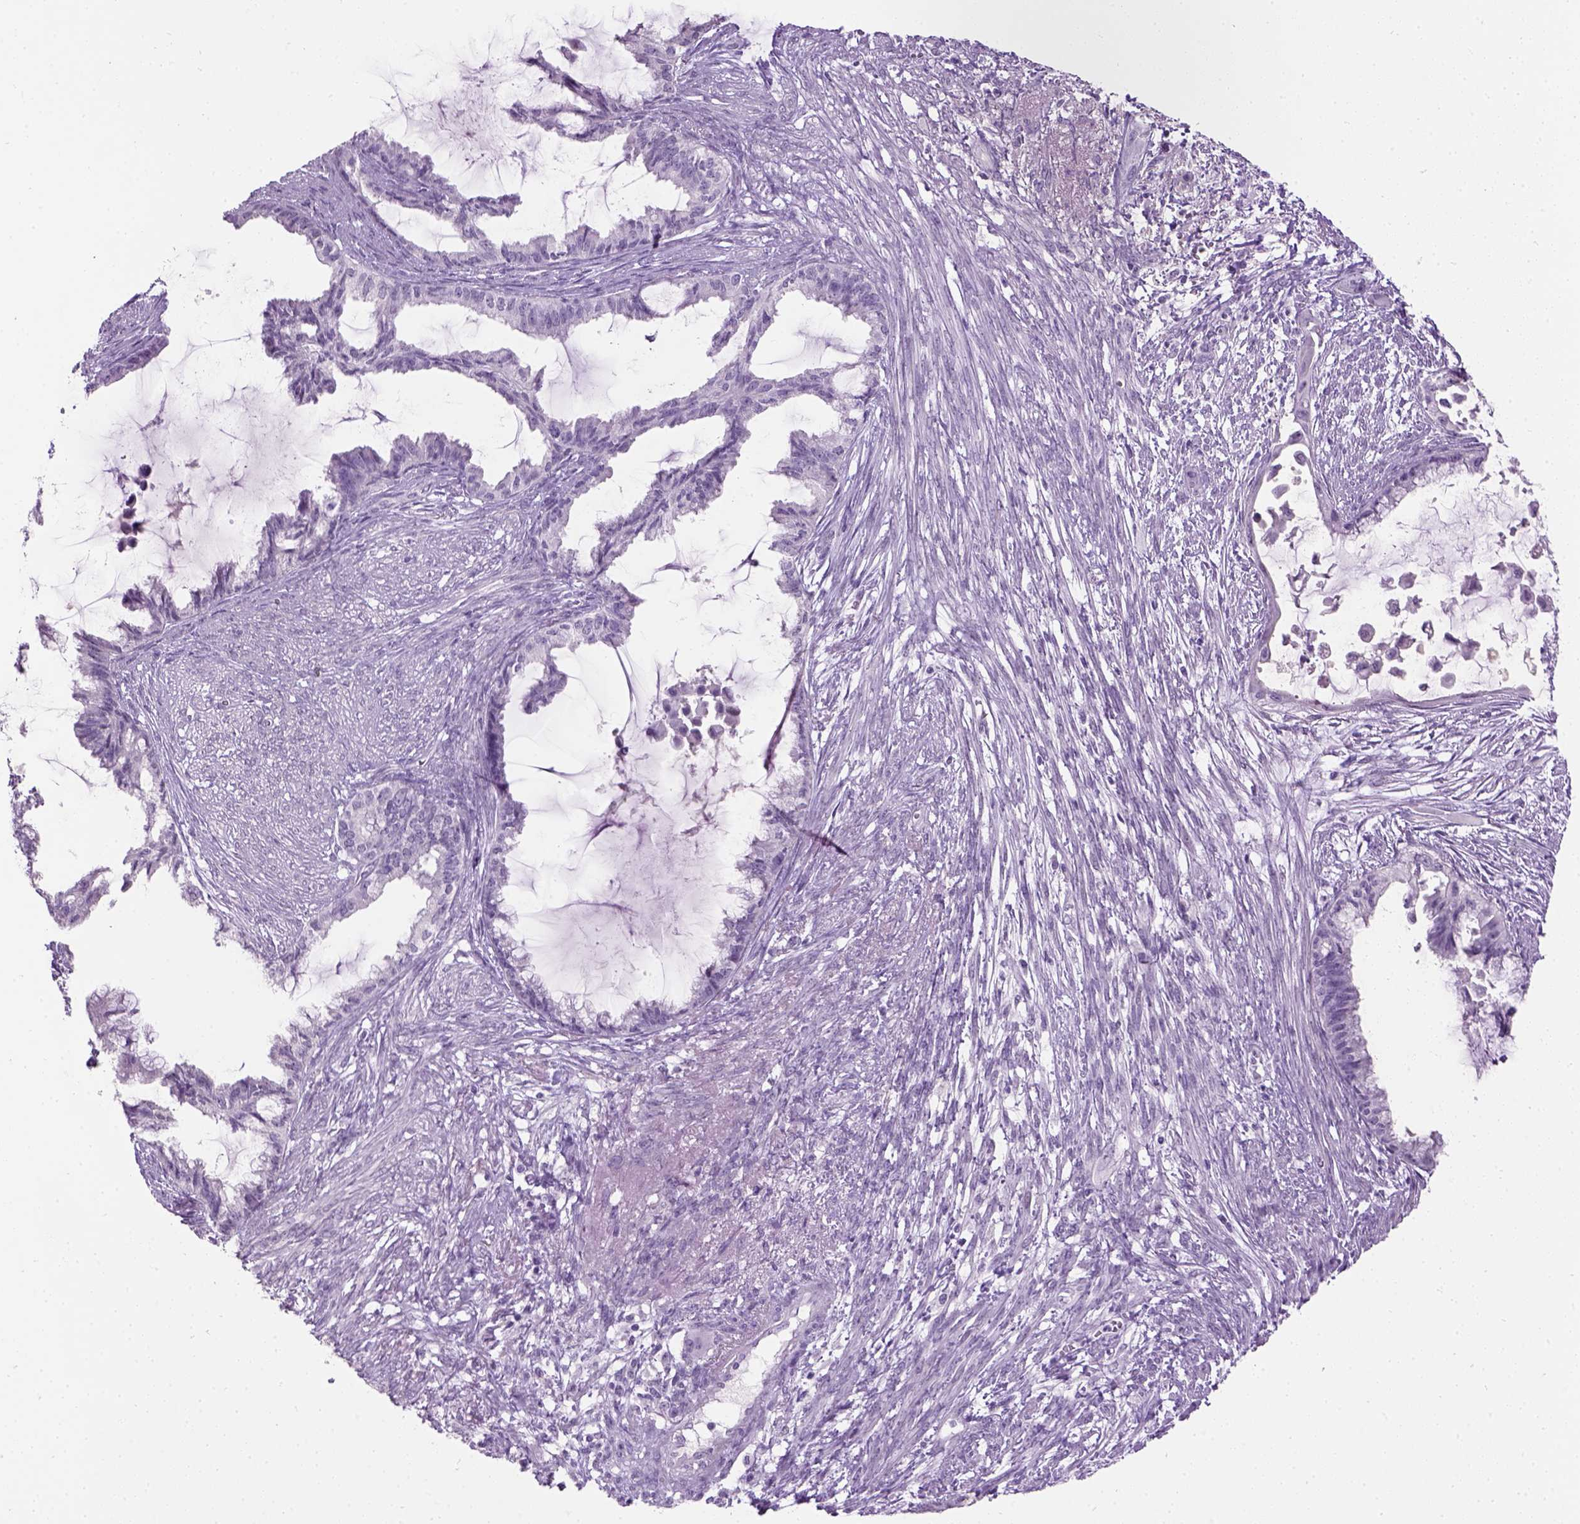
{"staining": {"intensity": "negative", "quantity": "none", "location": "none"}, "tissue": "endometrial cancer", "cell_type": "Tumor cells", "image_type": "cancer", "snomed": [{"axis": "morphology", "description": "Adenocarcinoma, NOS"}, {"axis": "topography", "description": "Endometrium"}], "caption": "Endometrial adenocarcinoma stained for a protein using immunohistochemistry (IHC) displays no positivity tumor cells.", "gene": "GABRB2", "patient": {"sex": "female", "age": 86}}